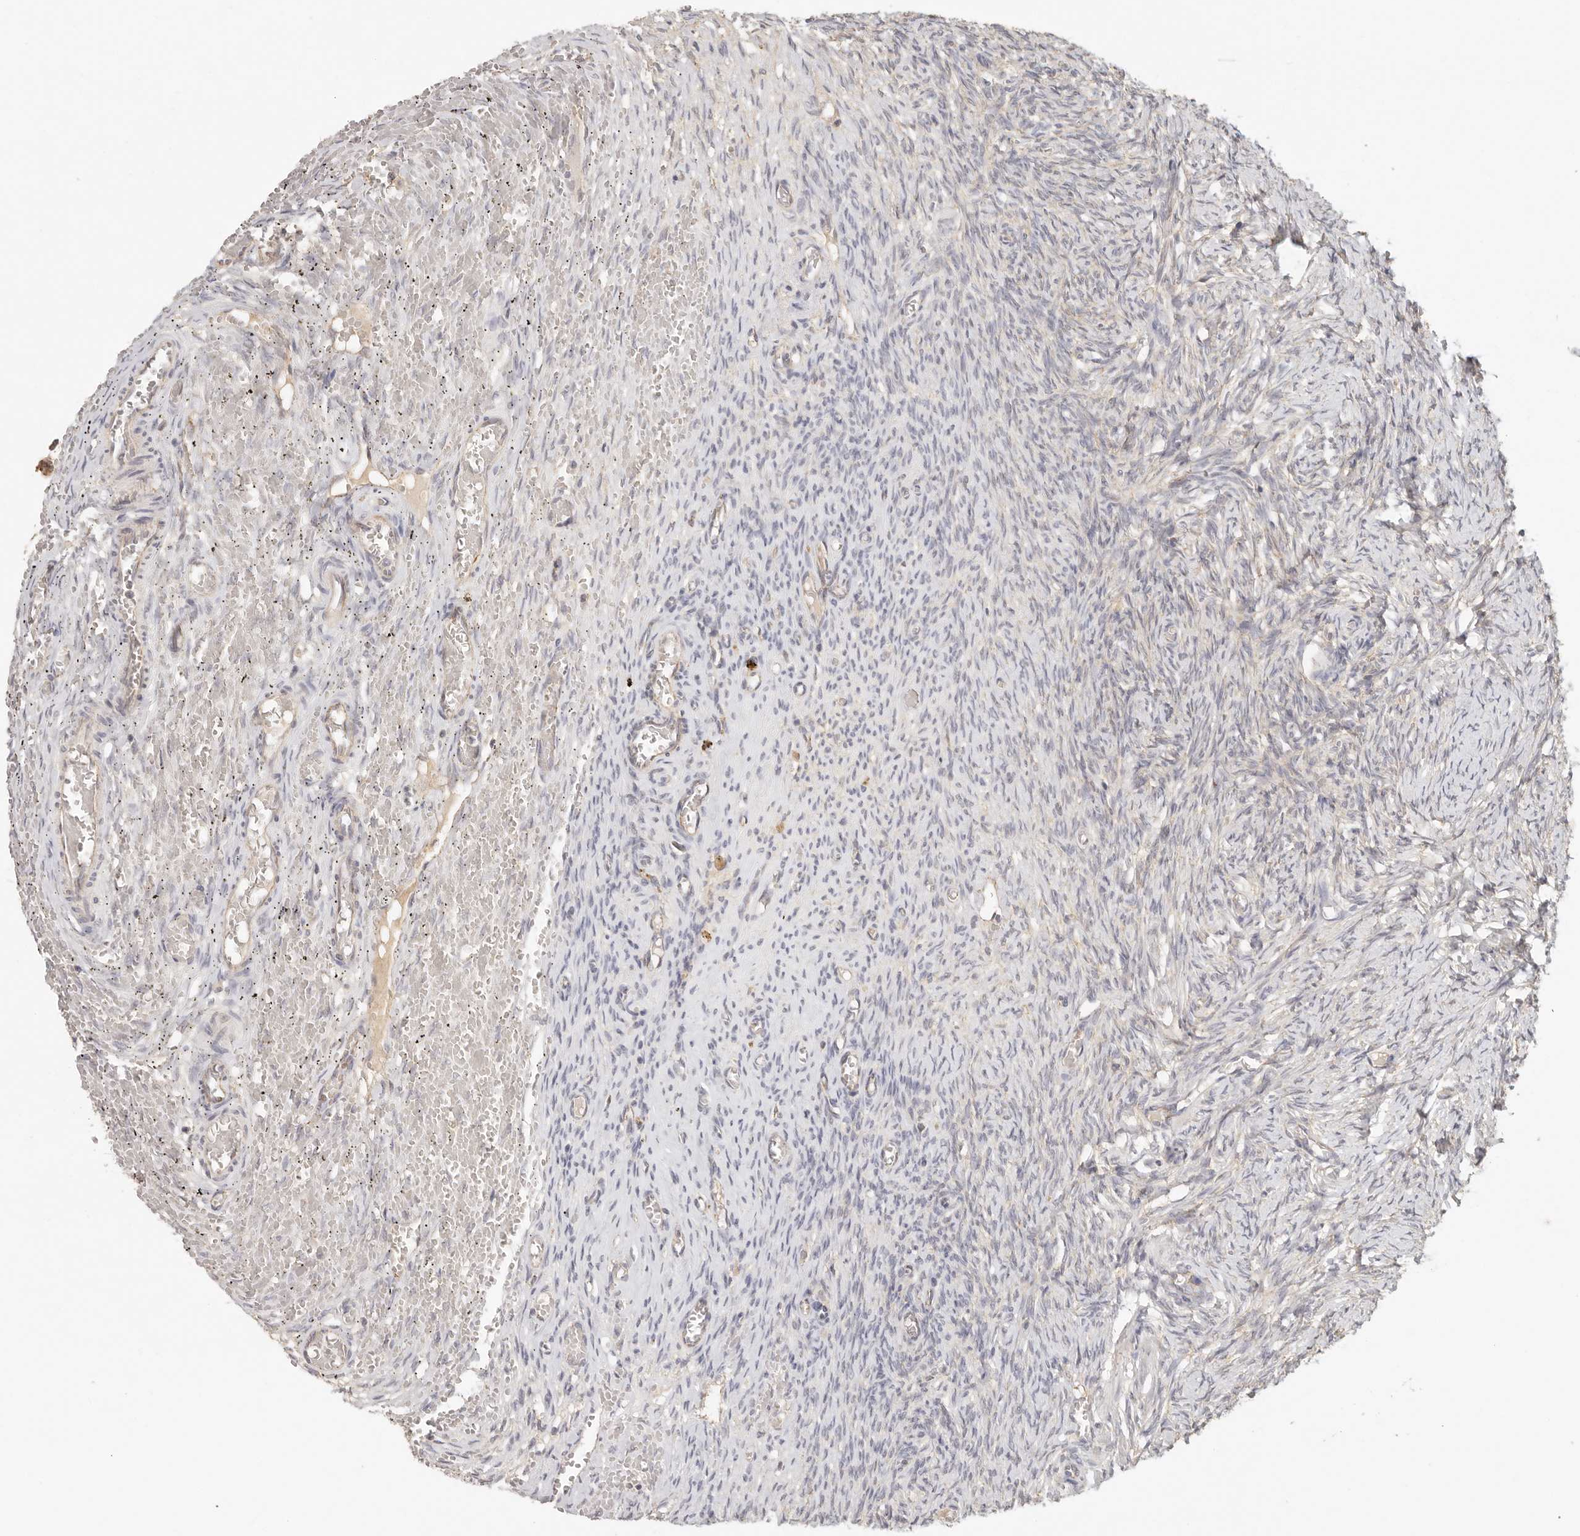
{"staining": {"intensity": "negative", "quantity": "none", "location": "none"}, "tissue": "ovary", "cell_type": "Ovarian stroma cells", "image_type": "normal", "snomed": [{"axis": "morphology", "description": "Adenocarcinoma, NOS"}, {"axis": "topography", "description": "Endometrium"}], "caption": "Photomicrograph shows no significant protein positivity in ovarian stroma cells of unremarkable ovary. (DAB (3,3'-diaminobenzidine) immunohistochemistry (IHC), high magnification).", "gene": "ANXA9", "patient": {"sex": "female", "age": 32}}